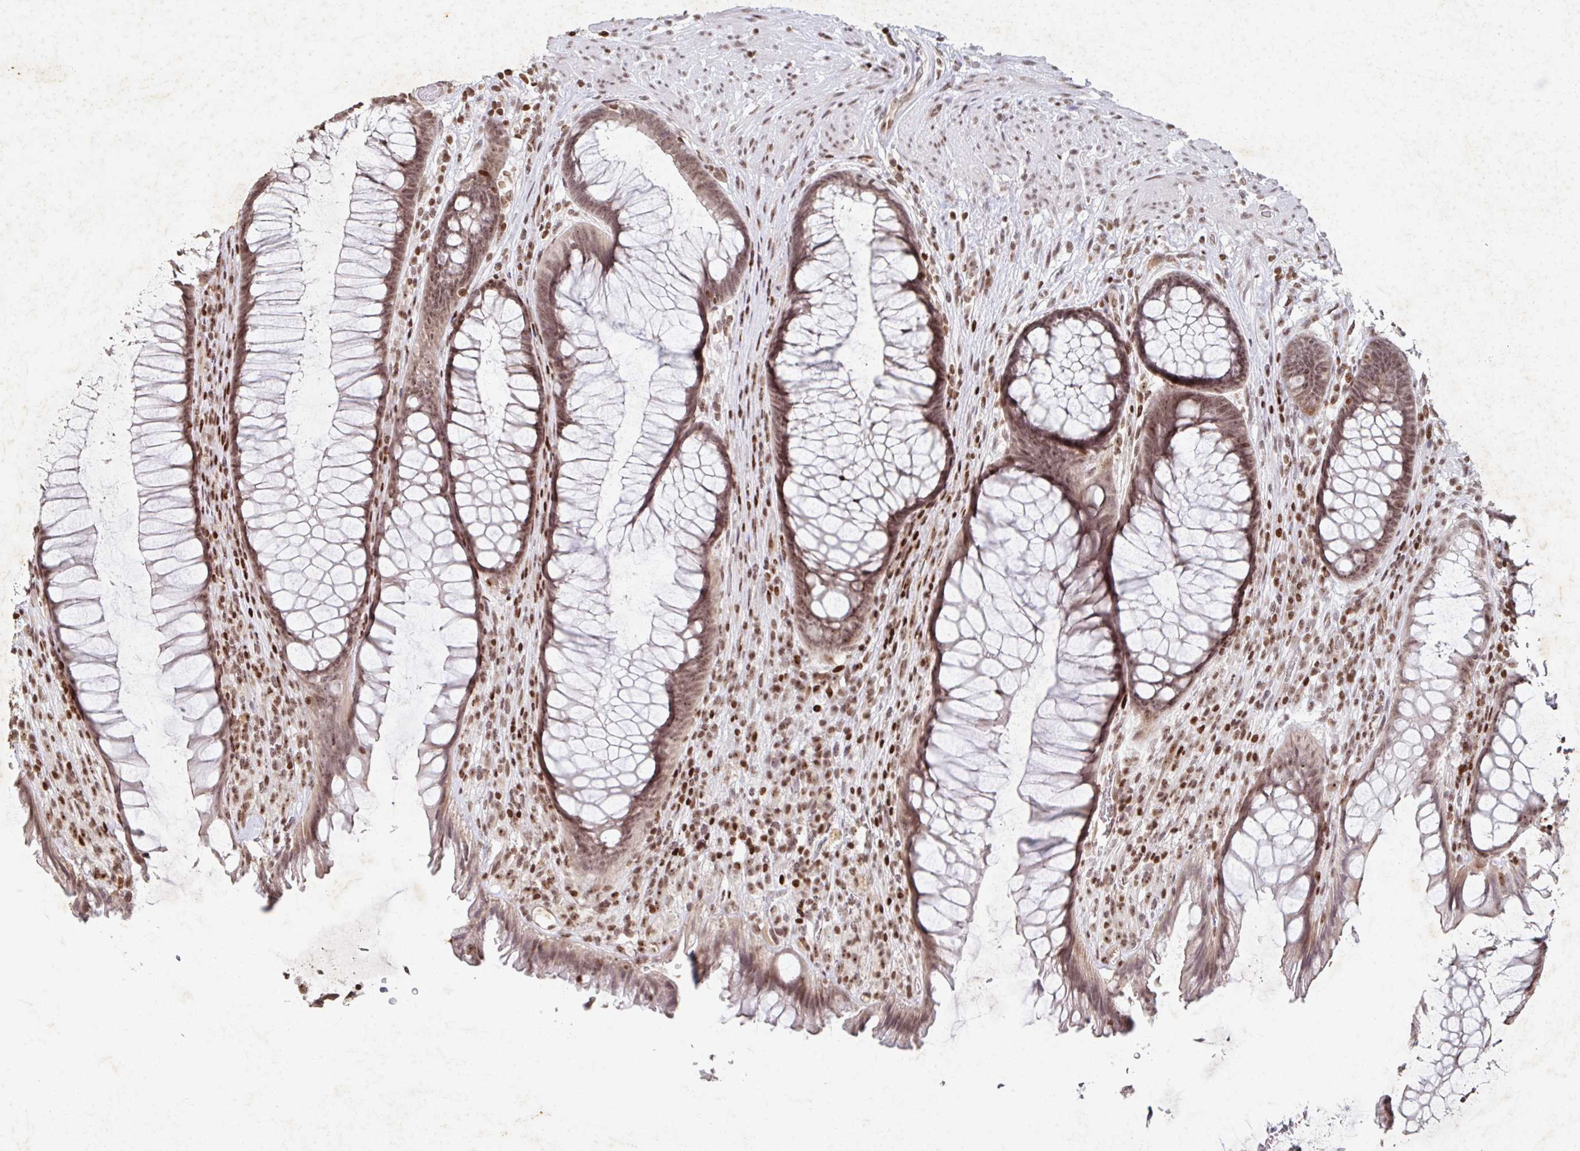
{"staining": {"intensity": "moderate", "quantity": ">75%", "location": "nuclear"}, "tissue": "rectum", "cell_type": "Glandular cells", "image_type": "normal", "snomed": [{"axis": "morphology", "description": "Normal tissue, NOS"}, {"axis": "topography", "description": "Rectum"}], "caption": "Immunohistochemistry (IHC) image of normal rectum stained for a protein (brown), which displays medium levels of moderate nuclear positivity in about >75% of glandular cells.", "gene": "C19orf53", "patient": {"sex": "male", "age": 53}}